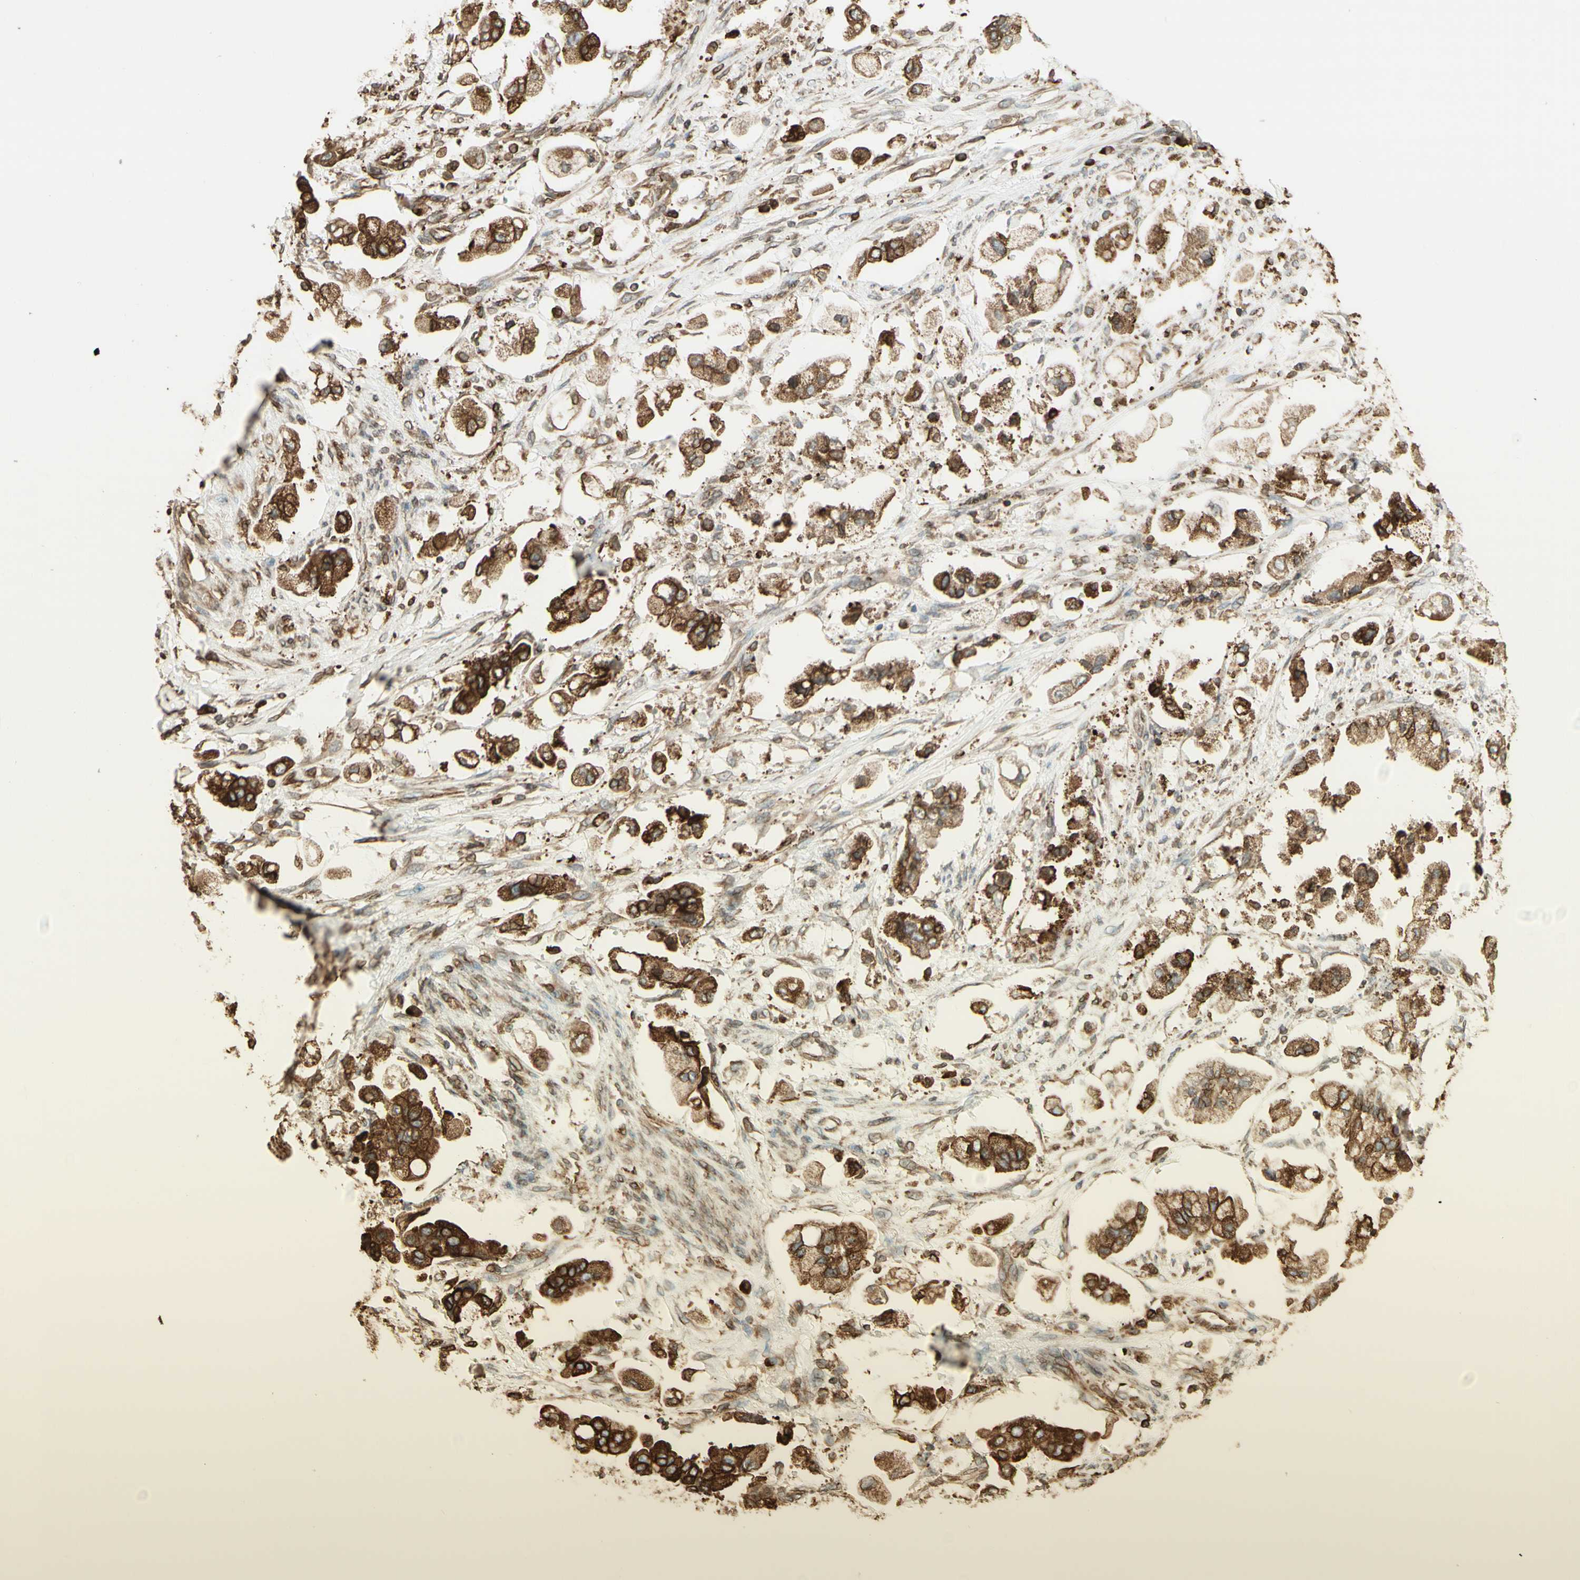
{"staining": {"intensity": "strong", "quantity": ">75%", "location": "cytoplasmic/membranous"}, "tissue": "stomach cancer", "cell_type": "Tumor cells", "image_type": "cancer", "snomed": [{"axis": "morphology", "description": "Adenocarcinoma, NOS"}, {"axis": "topography", "description": "Stomach"}], "caption": "This is a micrograph of immunohistochemistry (IHC) staining of stomach adenocarcinoma, which shows strong positivity in the cytoplasmic/membranous of tumor cells.", "gene": "CANX", "patient": {"sex": "male", "age": 62}}